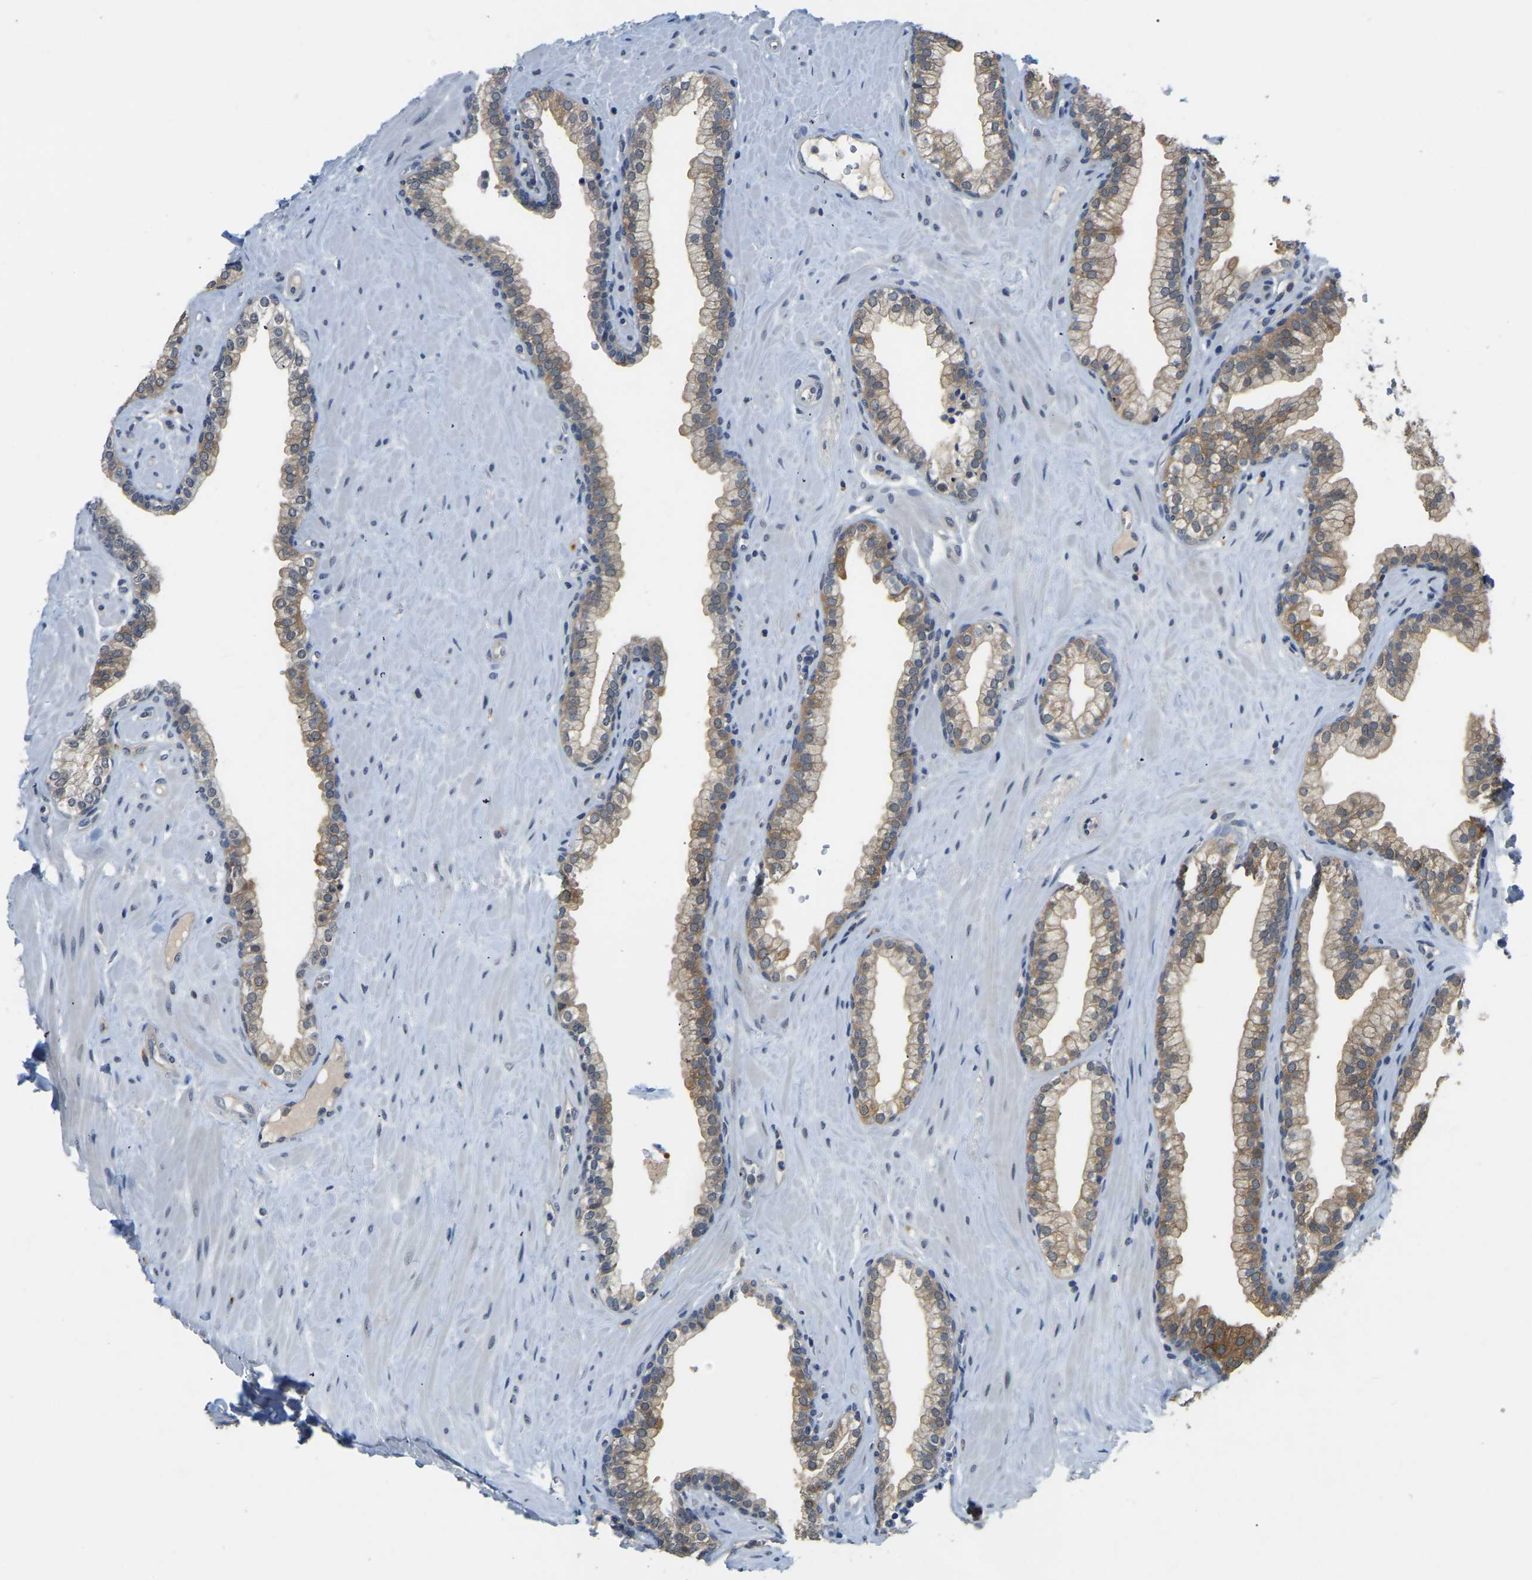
{"staining": {"intensity": "weak", "quantity": "25%-75%", "location": "cytoplasmic/membranous"}, "tissue": "prostate", "cell_type": "Glandular cells", "image_type": "normal", "snomed": [{"axis": "morphology", "description": "Normal tissue, NOS"}, {"axis": "morphology", "description": "Urothelial carcinoma, Low grade"}, {"axis": "topography", "description": "Urinary bladder"}, {"axis": "topography", "description": "Prostate"}], "caption": "Prostate stained for a protein displays weak cytoplasmic/membranous positivity in glandular cells. The staining is performed using DAB brown chromogen to label protein expression. The nuclei are counter-stained blue using hematoxylin.", "gene": "AHNAK", "patient": {"sex": "male", "age": 60}}